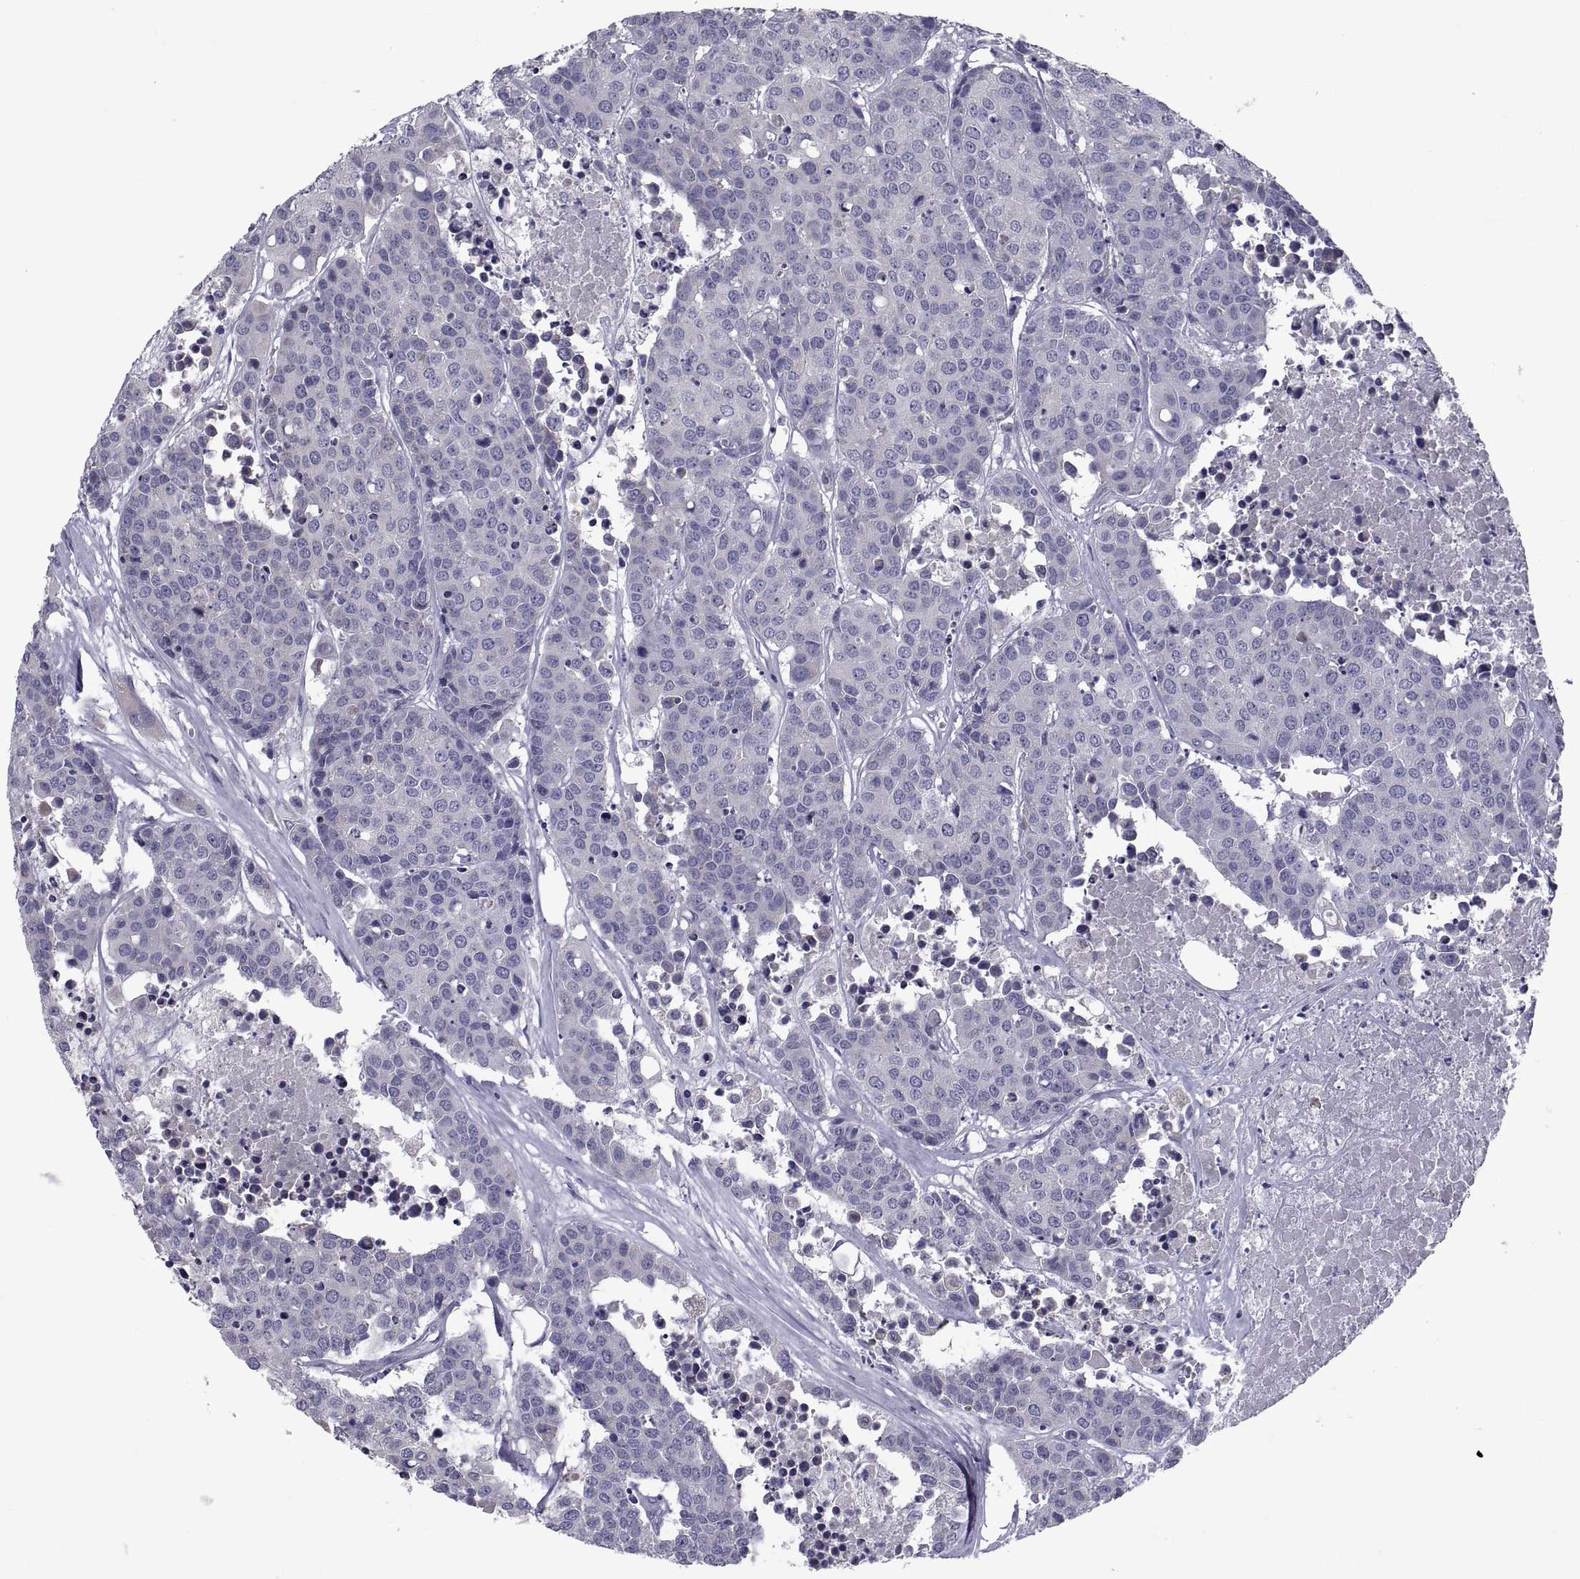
{"staining": {"intensity": "negative", "quantity": "none", "location": "none"}, "tissue": "carcinoid", "cell_type": "Tumor cells", "image_type": "cancer", "snomed": [{"axis": "morphology", "description": "Carcinoid, malignant, NOS"}, {"axis": "topography", "description": "Colon"}], "caption": "An IHC photomicrograph of malignant carcinoid is shown. There is no staining in tumor cells of malignant carcinoid.", "gene": "PDZRN4", "patient": {"sex": "male", "age": 81}}